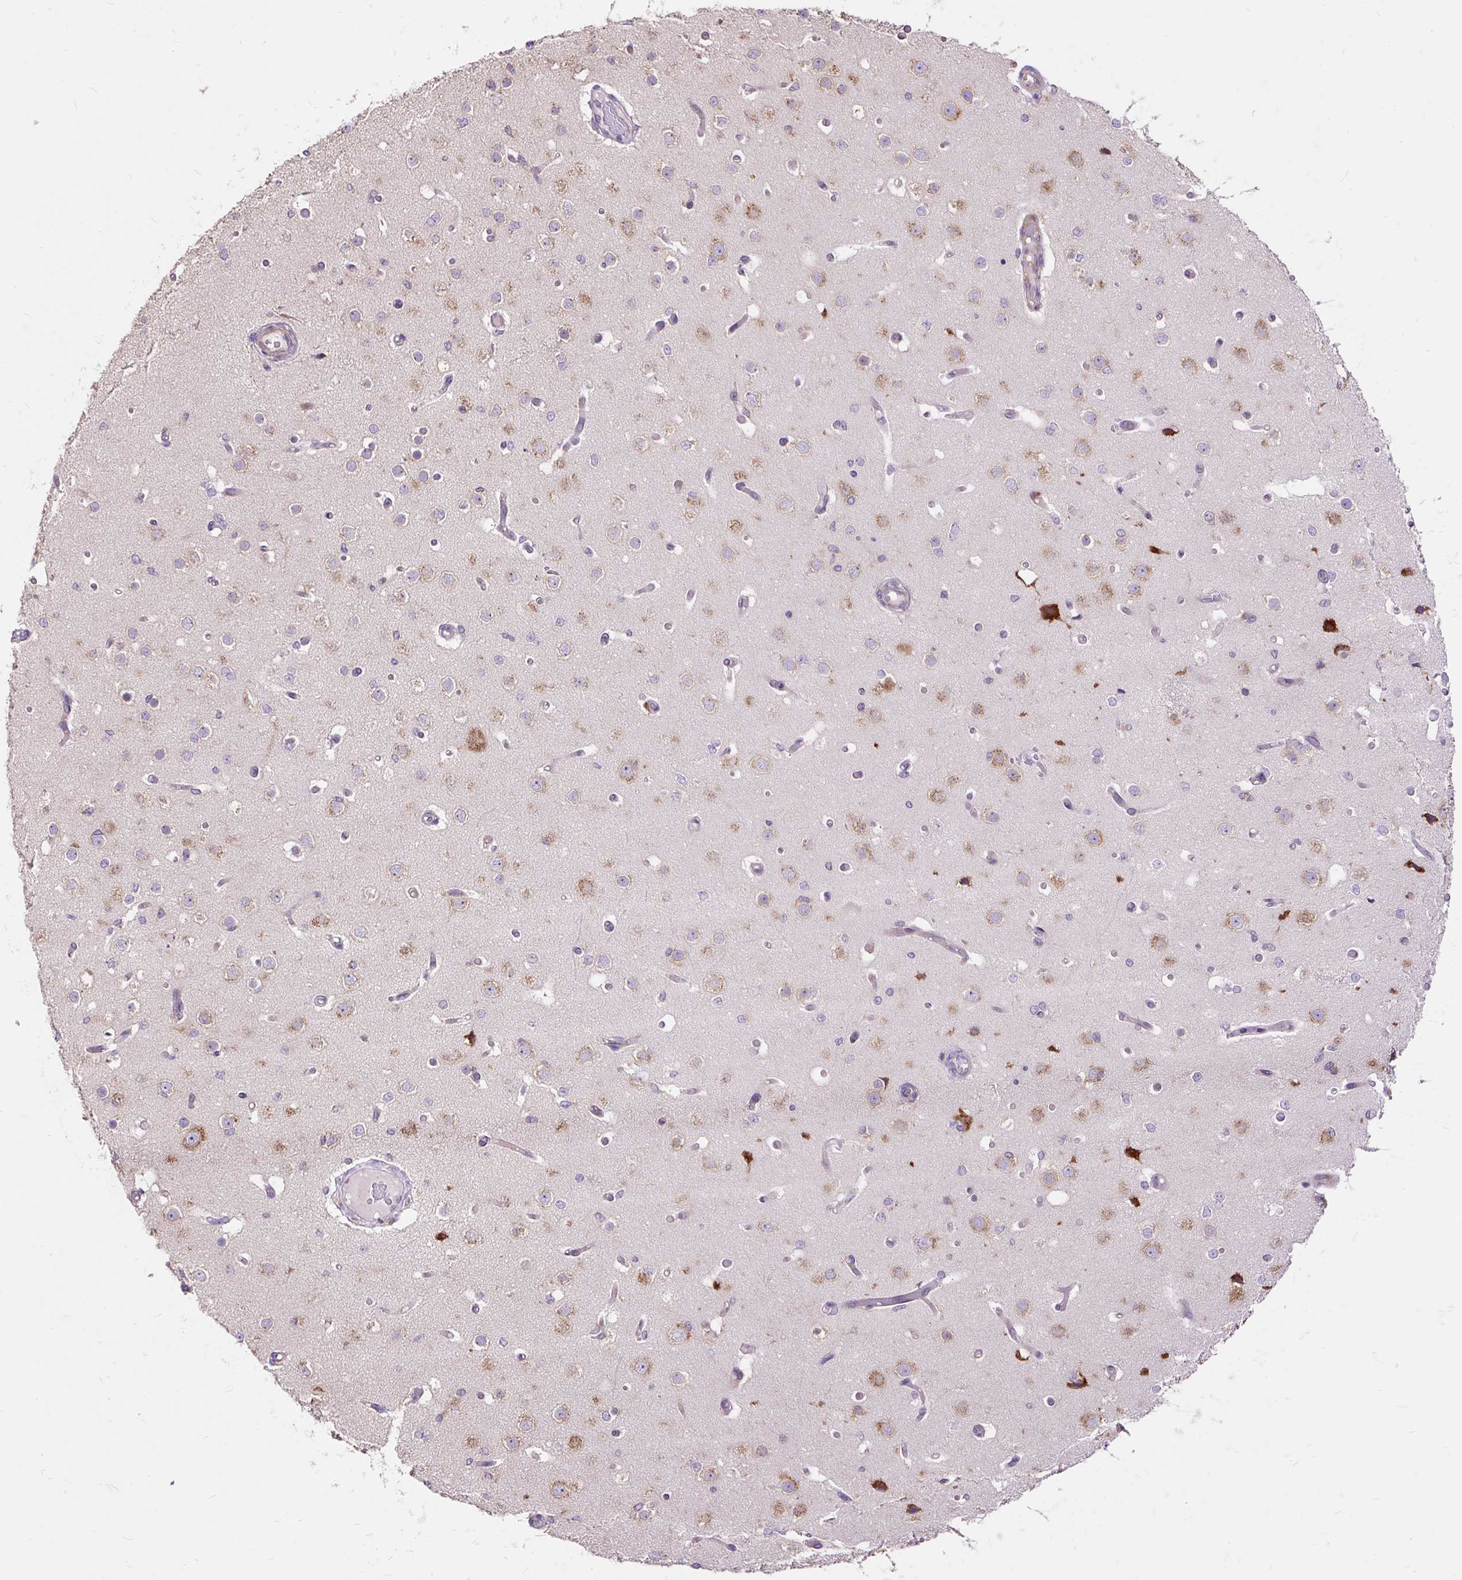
{"staining": {"intensity": "negative", "quantity": "none", "location": "none"}, "tissue": "cerebral cortex", "cell_type": "Endothelial cells", "image_type": "normal", "snomed": [{"axis": "morphology", "description": "Normal tissue, NOS"}, {"axis": "morphology", "description": "Inflammation, NOS"}, {"axis": "topography", "description": "Cerebral cortex"}], "caption": "This photomicrograph is of benign cerebral cortex stained with immunohistochemistry to label a protein in brown with the nuclei are counter-stained blue. There is no positivity in endothelial cells. (DAB (3,3'-diaminobenzidine) IHC with hematoxylin counter stain).", "gene": "RPS5", "patient": {"sex": "male", "age": 6}}